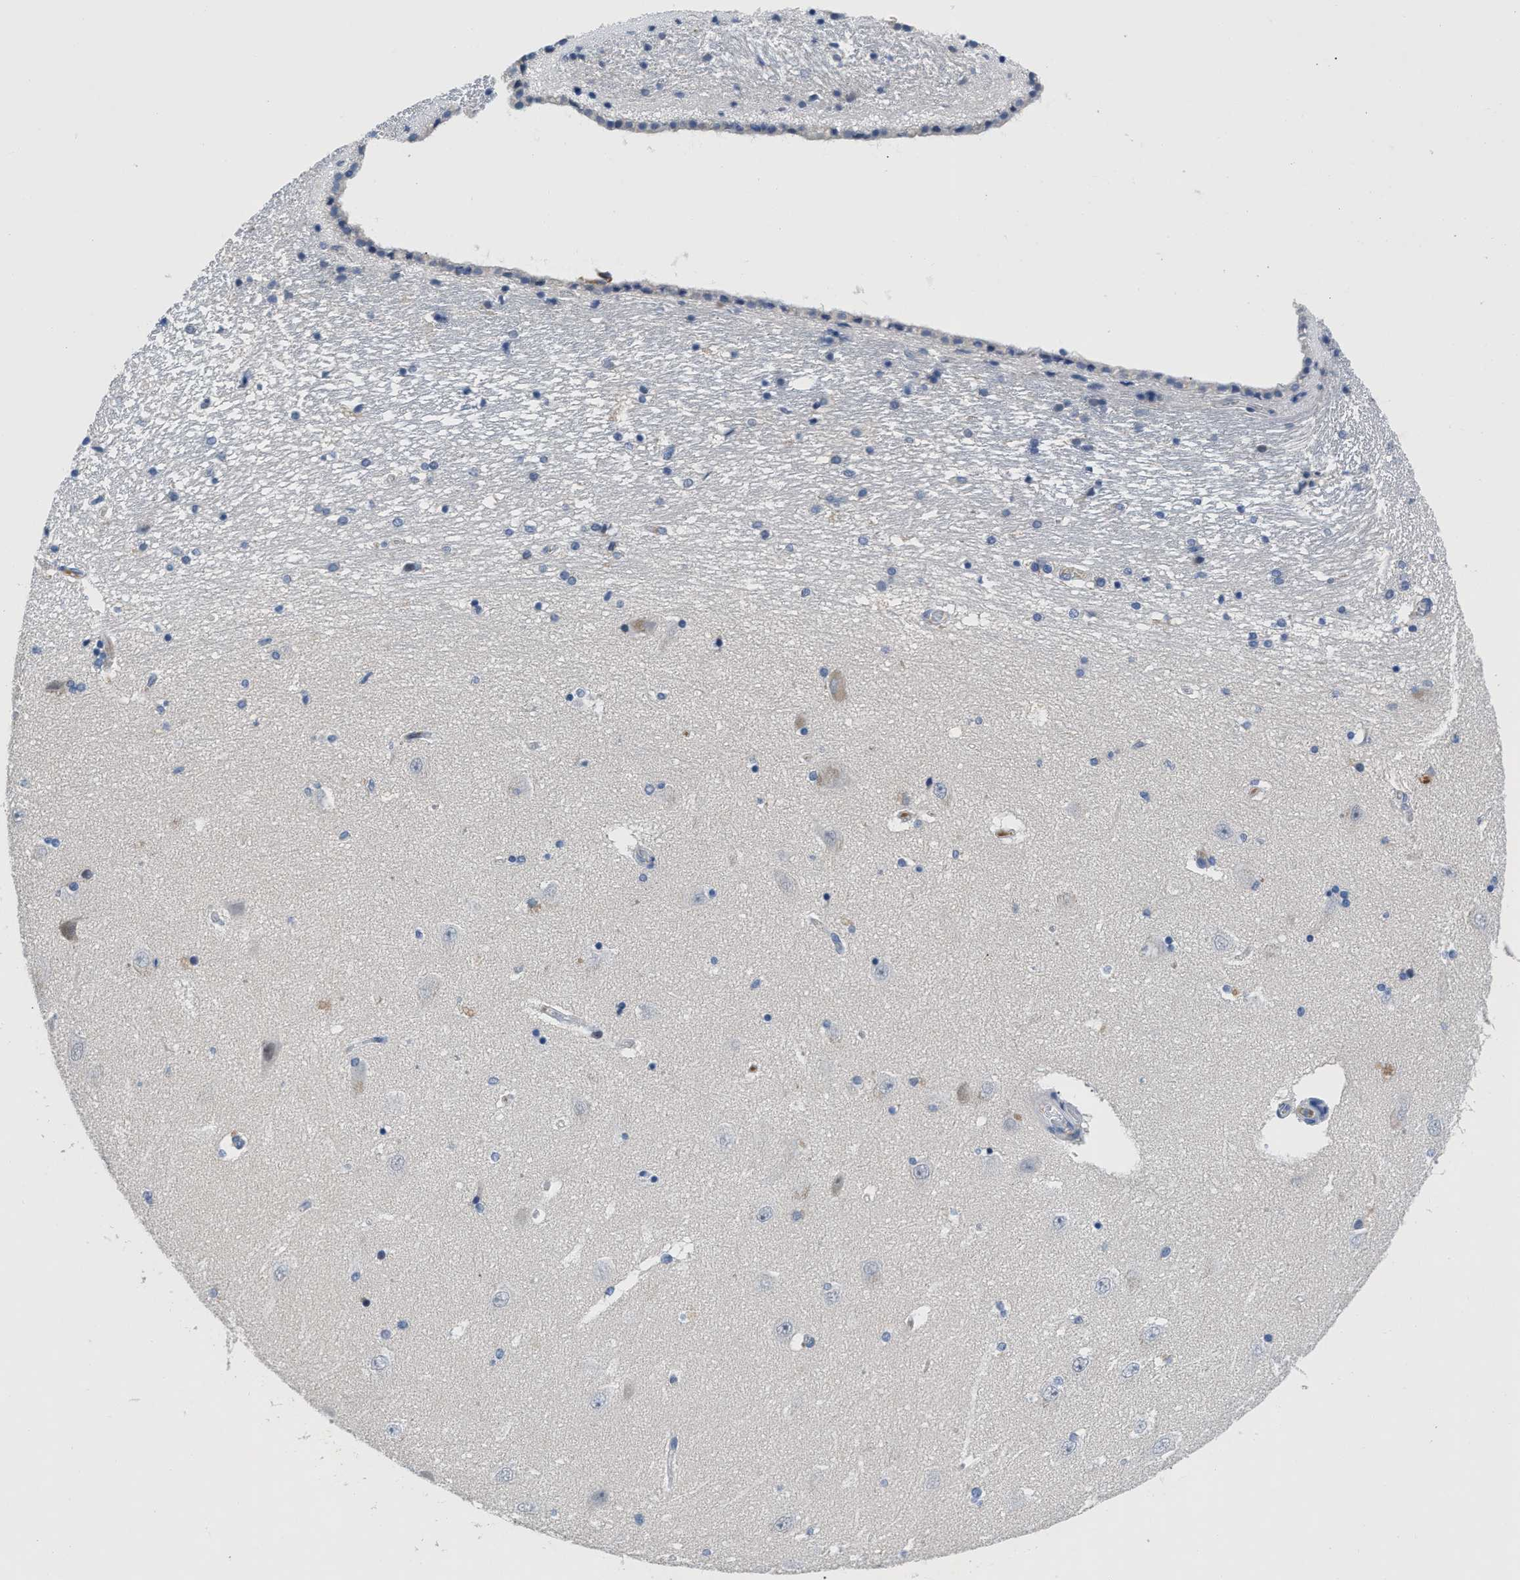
{"staining": {"intensity": "negative", "quantity": "none", "location": "none"}, "tissue": "hippocampus", "cell_type": "Glial cells", "image_type": "normal", "snomed": [{"axis": "morphology", "description": "Normal tissue, NOS"}, {"axis": "topography", "description": "Hippocampus"}], "caption": "This histopathology image is of benign hippocampus stained with immunohistochemistry (IHC) to label a protein in brown with the nuclei are counter-stained blue. There is no expression in glial cells.", "gene": "OR9K2", "patient": {"sex": "female", "age": 54}}